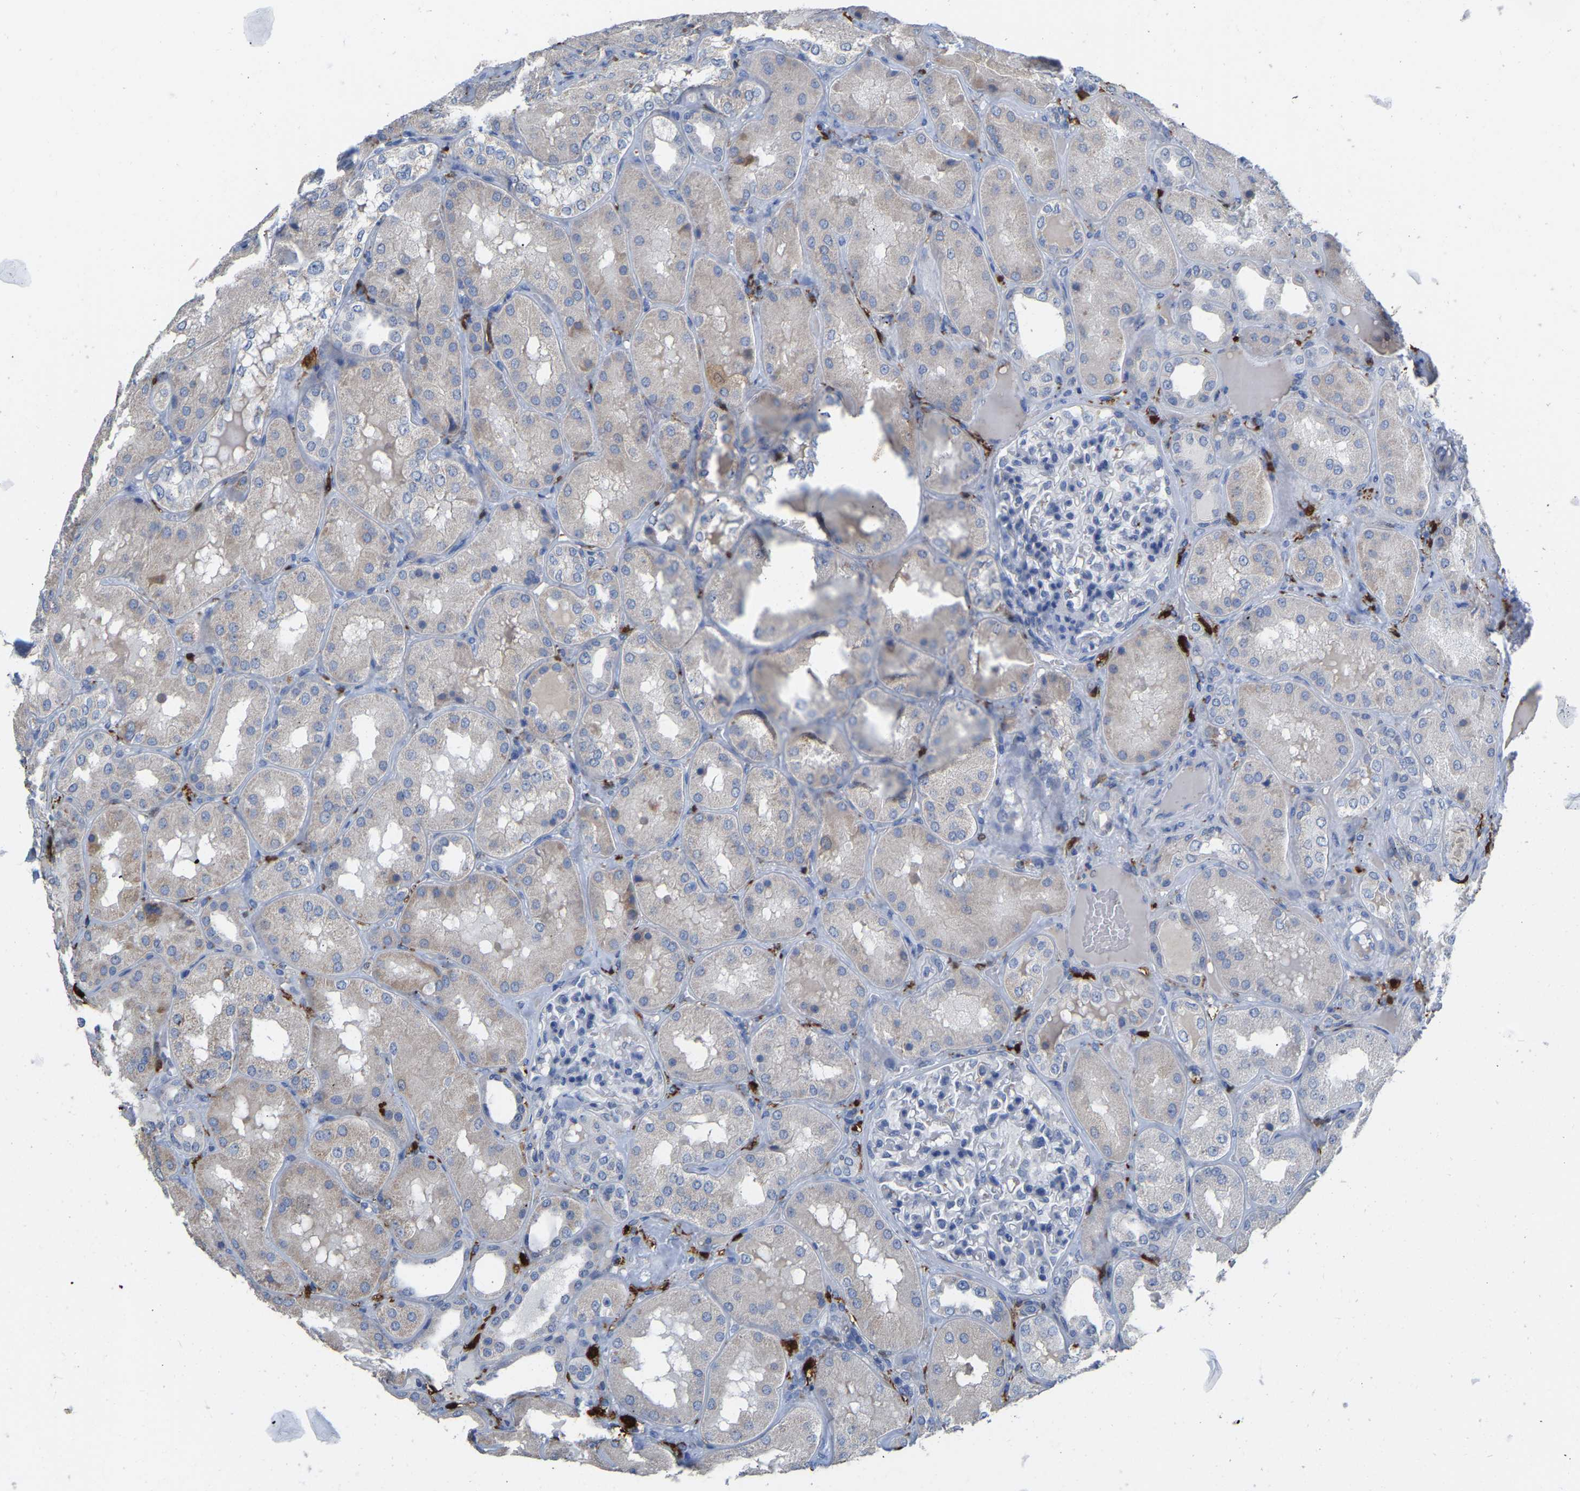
{"staining": {"intensity": "negative", "quantity": "none", "location": "none"}, "tissue": "kidney", "cell_type": "Cells in glomeruli", "image_type": "normal", "snomed": [{"axis": "morphology", "description": "Normal tissue, NOS"}, {"axis": "topography", "description": "Kidney"}], "caption": "Human kidney stained for a protein using immunohistochemistry (IHC) reveals no staining in cells in glomeruli.", "gene": "ULBP2", "patient": {"sex": "female", "age": 56}}